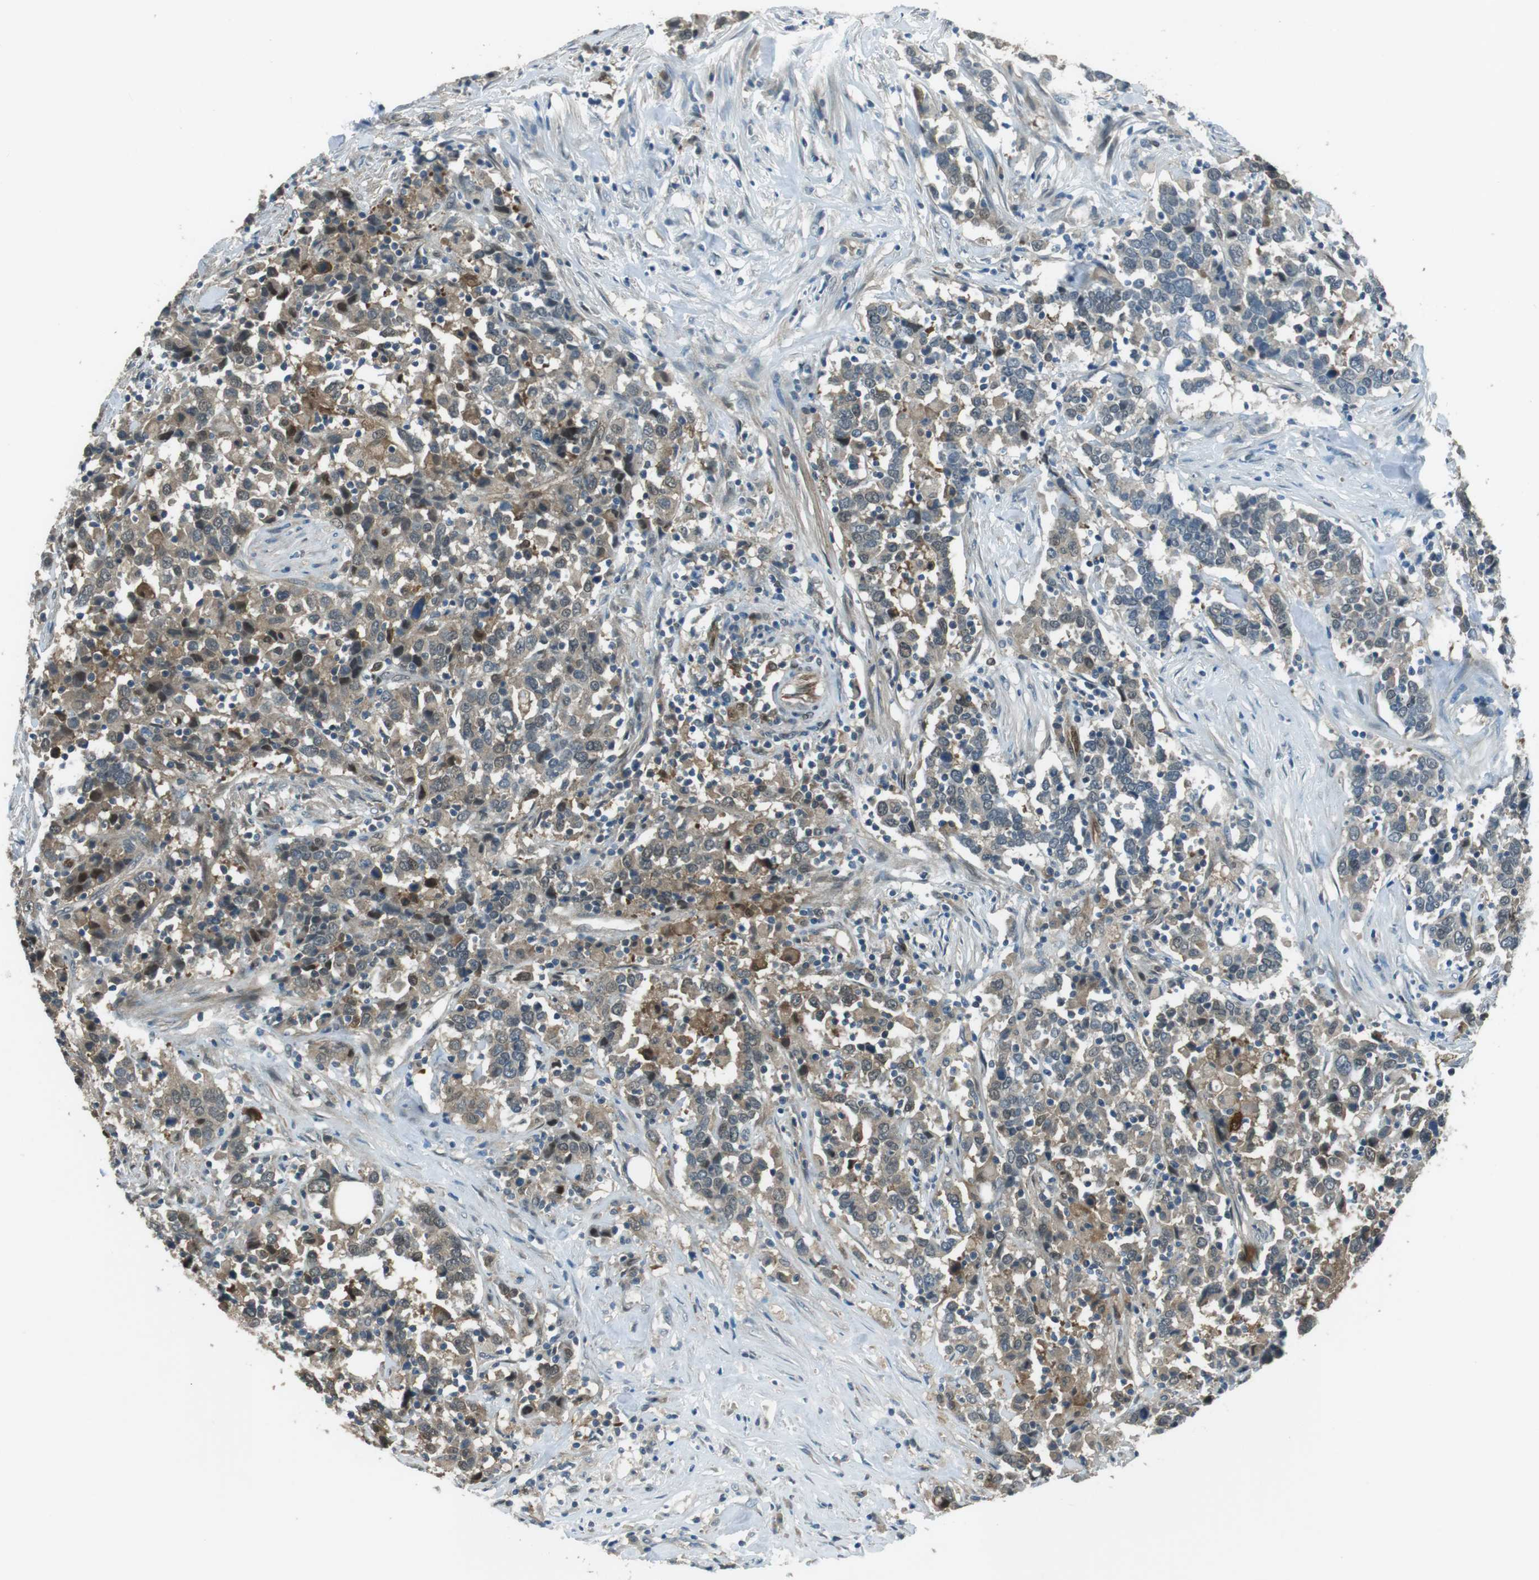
{"staining": {"intensity": "weak", "quantity": ">75%", "location": "cytoplasmic/membranous"}, "tissue": "urothelial cancer", "cell_type": "Tumor cells", "image_type": "cancer", "snomed": [{"axis": "morphology", "description": "Urothelial carcinoma, High grade"}, {"axis": "topography", "description": "Urinary bladder"}], "caption": "Protein expression analysis of urothelial cancer exhibits weak cytoplasmic/membranous positivity in approximately >75% of tumor cells. Using DAB (3,3'-diaminobenzidine) (brown) and hematoxylin (blue) stains, captured at high magnification using brightfield microscopy.", "gene": "MFAP3", "patient": {"sex": "male", "age": 61}}